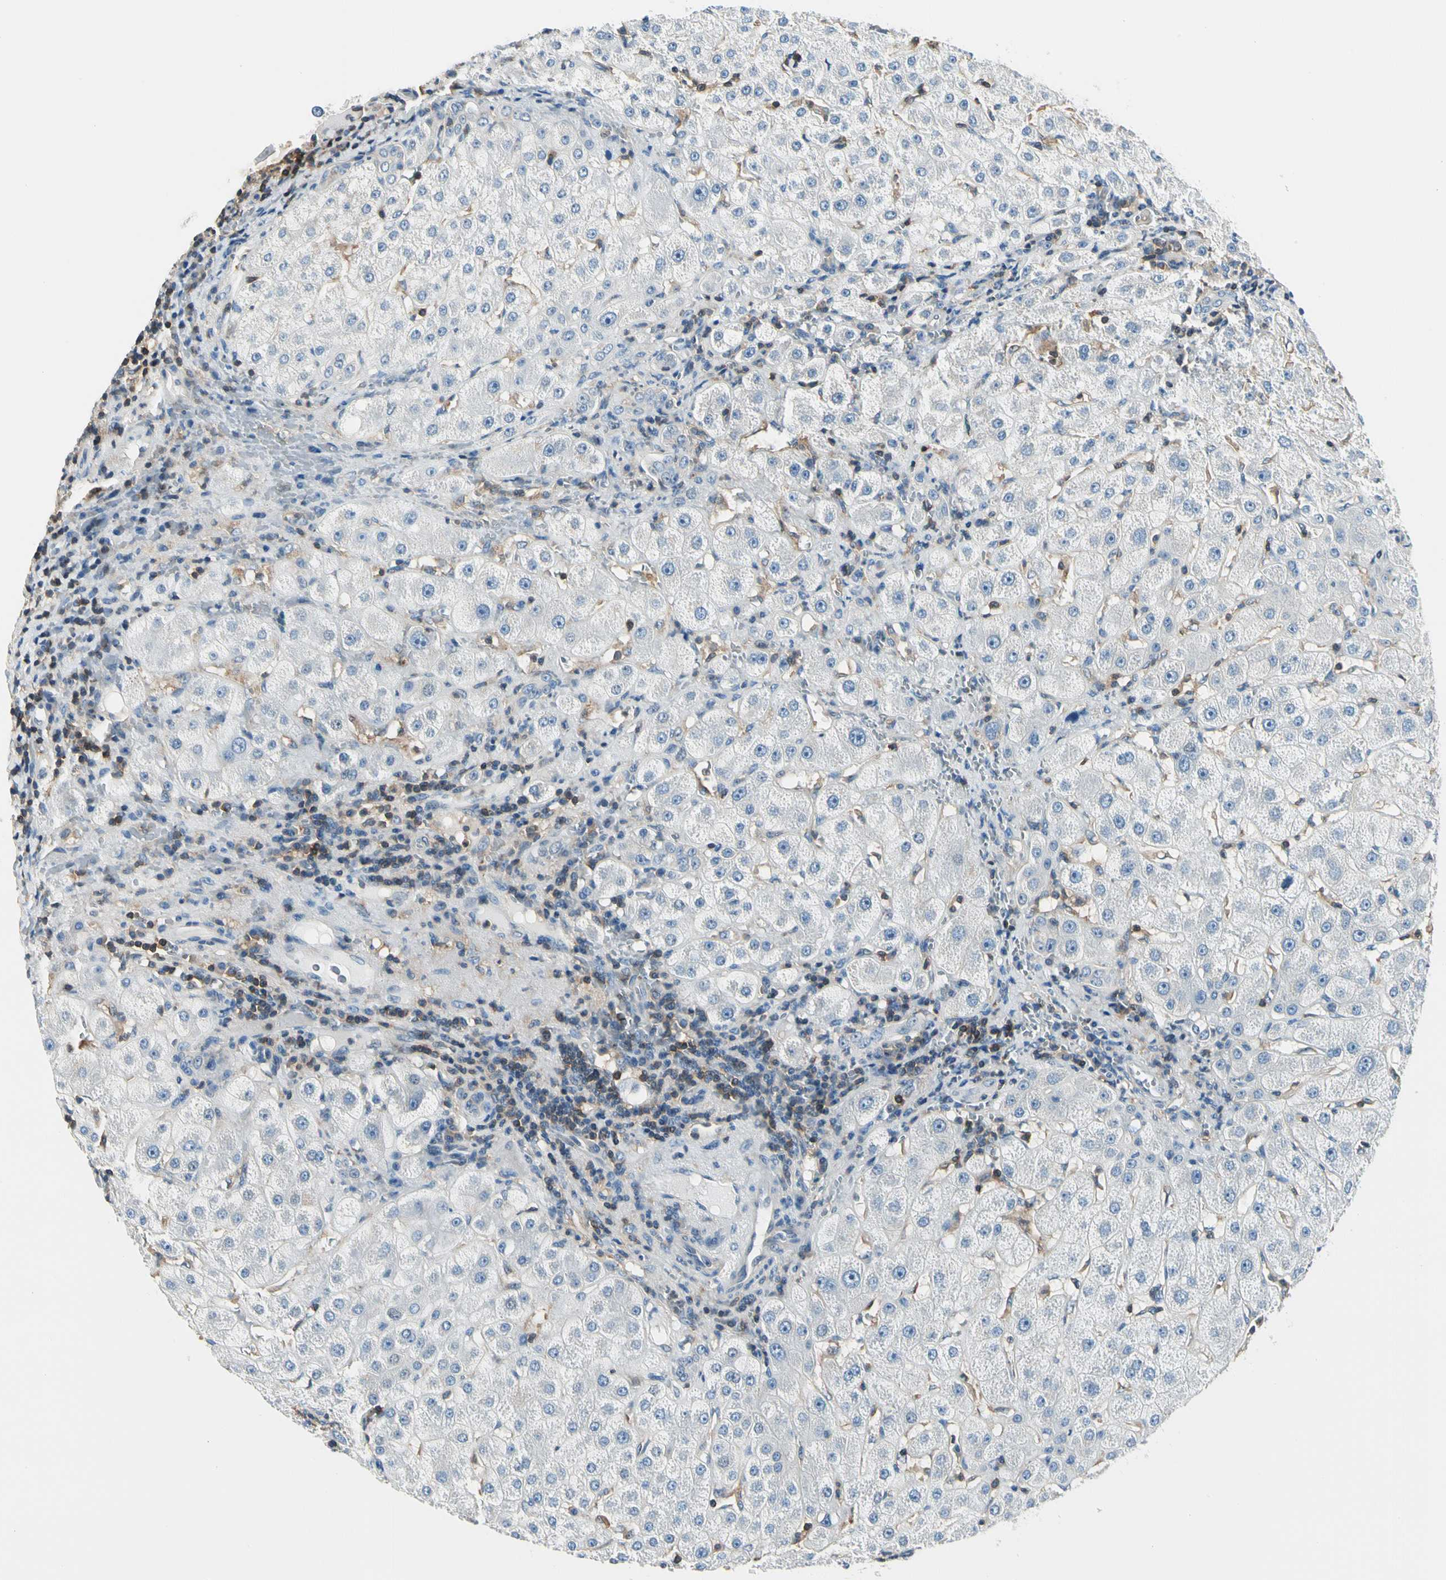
{"staining": {"intensity": "negative", "quantity": "none", "location": "none"}, "tissue": "liver", "cell_type": "Cholangiocytes", "image_type": "normal", "snomed": [{"axis": "morphology", "description": "Normal tissue, NOS"}, {"axis": "topography", "description": "Liver"}], "caption": "Cholangiocytes are negative for protein expression in normal human liver.", "gene": "CAPZA2", "patient": {"sex": "female", "age": 79}}